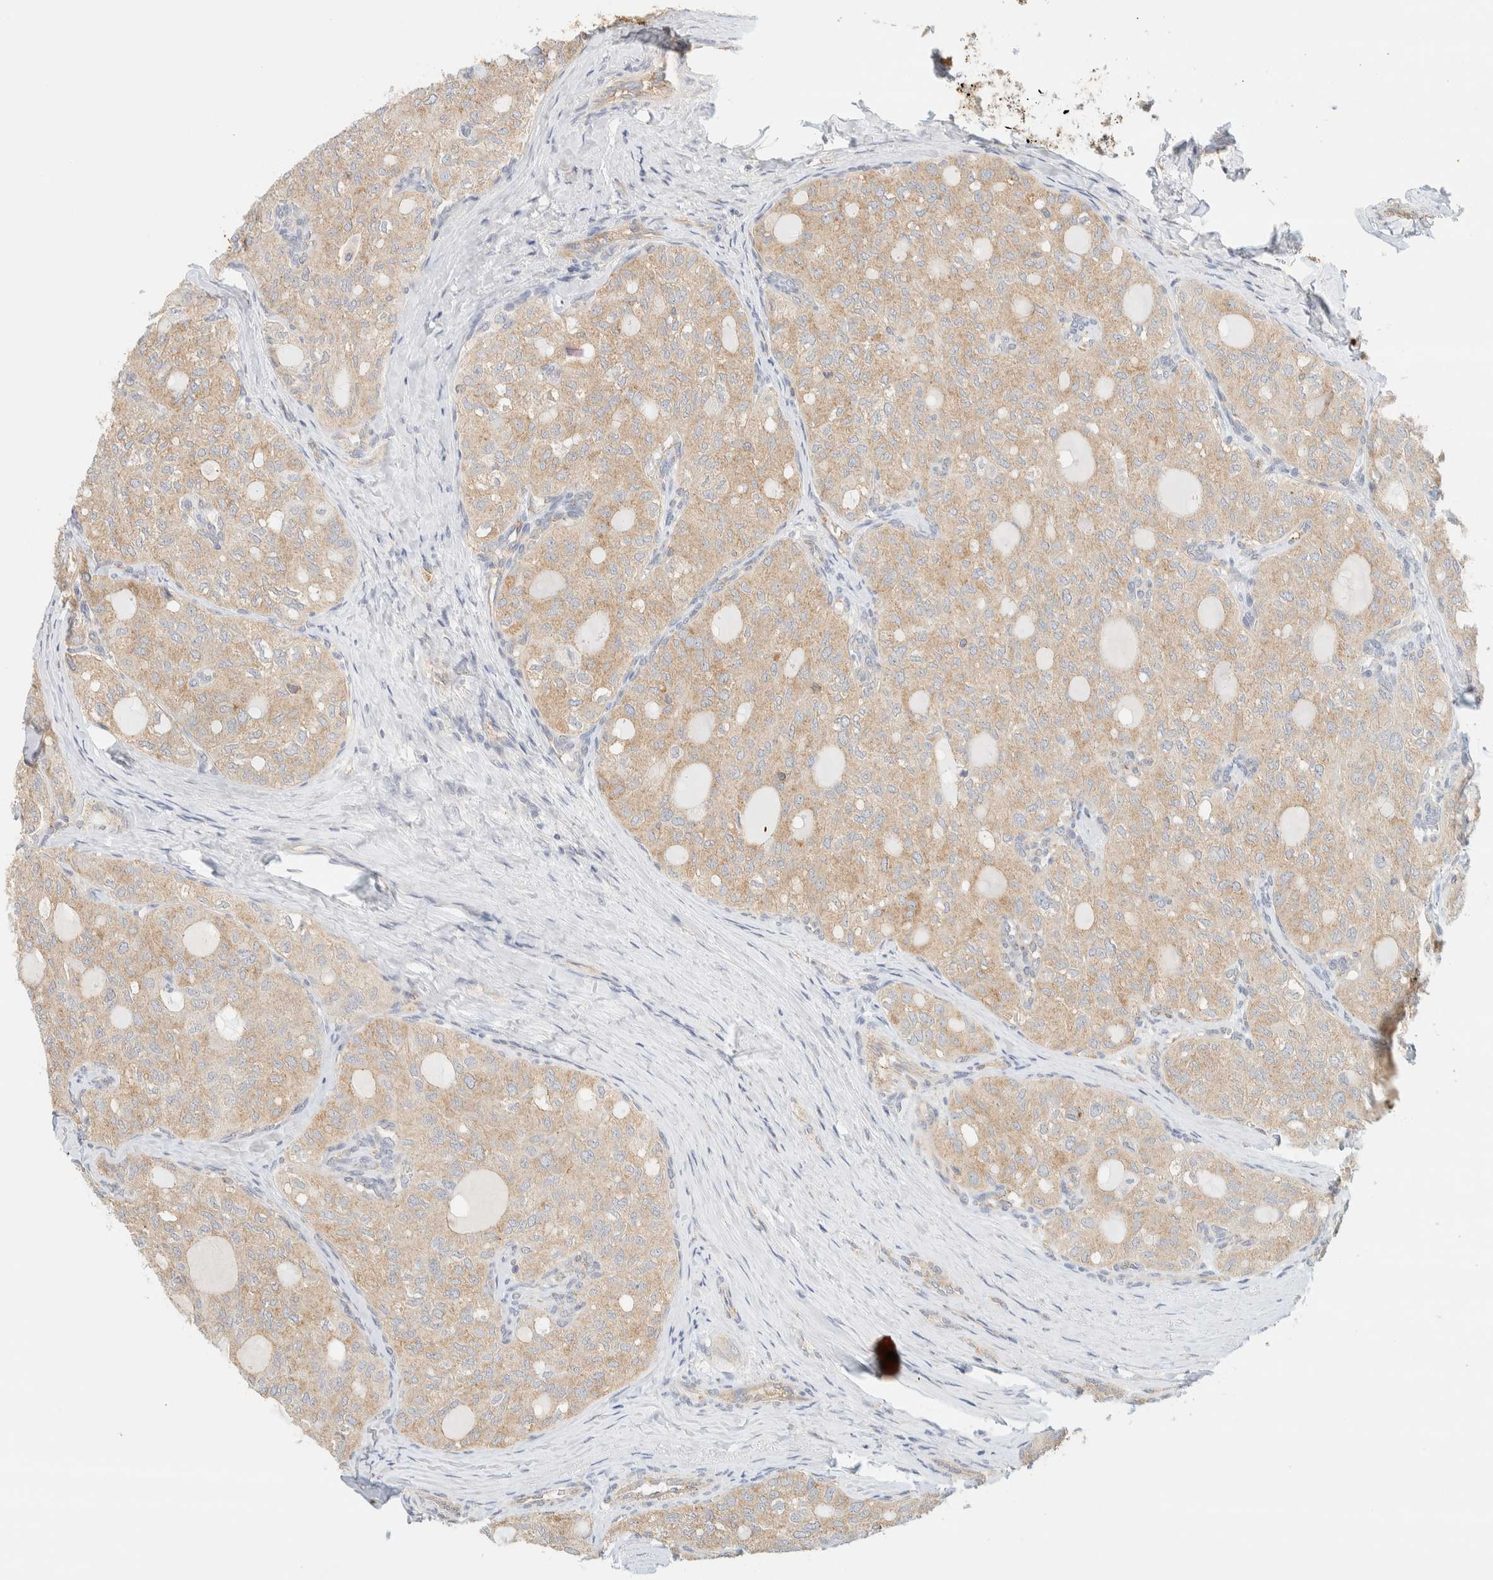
{"staining": {"intensity": "weak", "quantity": ">75%", "location": "cytoplasmic/membranous"}, "tissue": "thyroid cancer", "cell_type": "Tumor cells", "image_type": "cancer", "snomed": [{"axis": "morphology", "description": "Follicular adenoma carcinoma, NOS"}, {"axis": "topography", "description": "Thyroid gland"}], "caption": "Thyroid cancer (follicular adenoma carcinoma) stained with a protein marker reveals weak staining in tumor cells.", "gene": "TBC1D8B", "patient": {"sex": "male", "age": 75}}